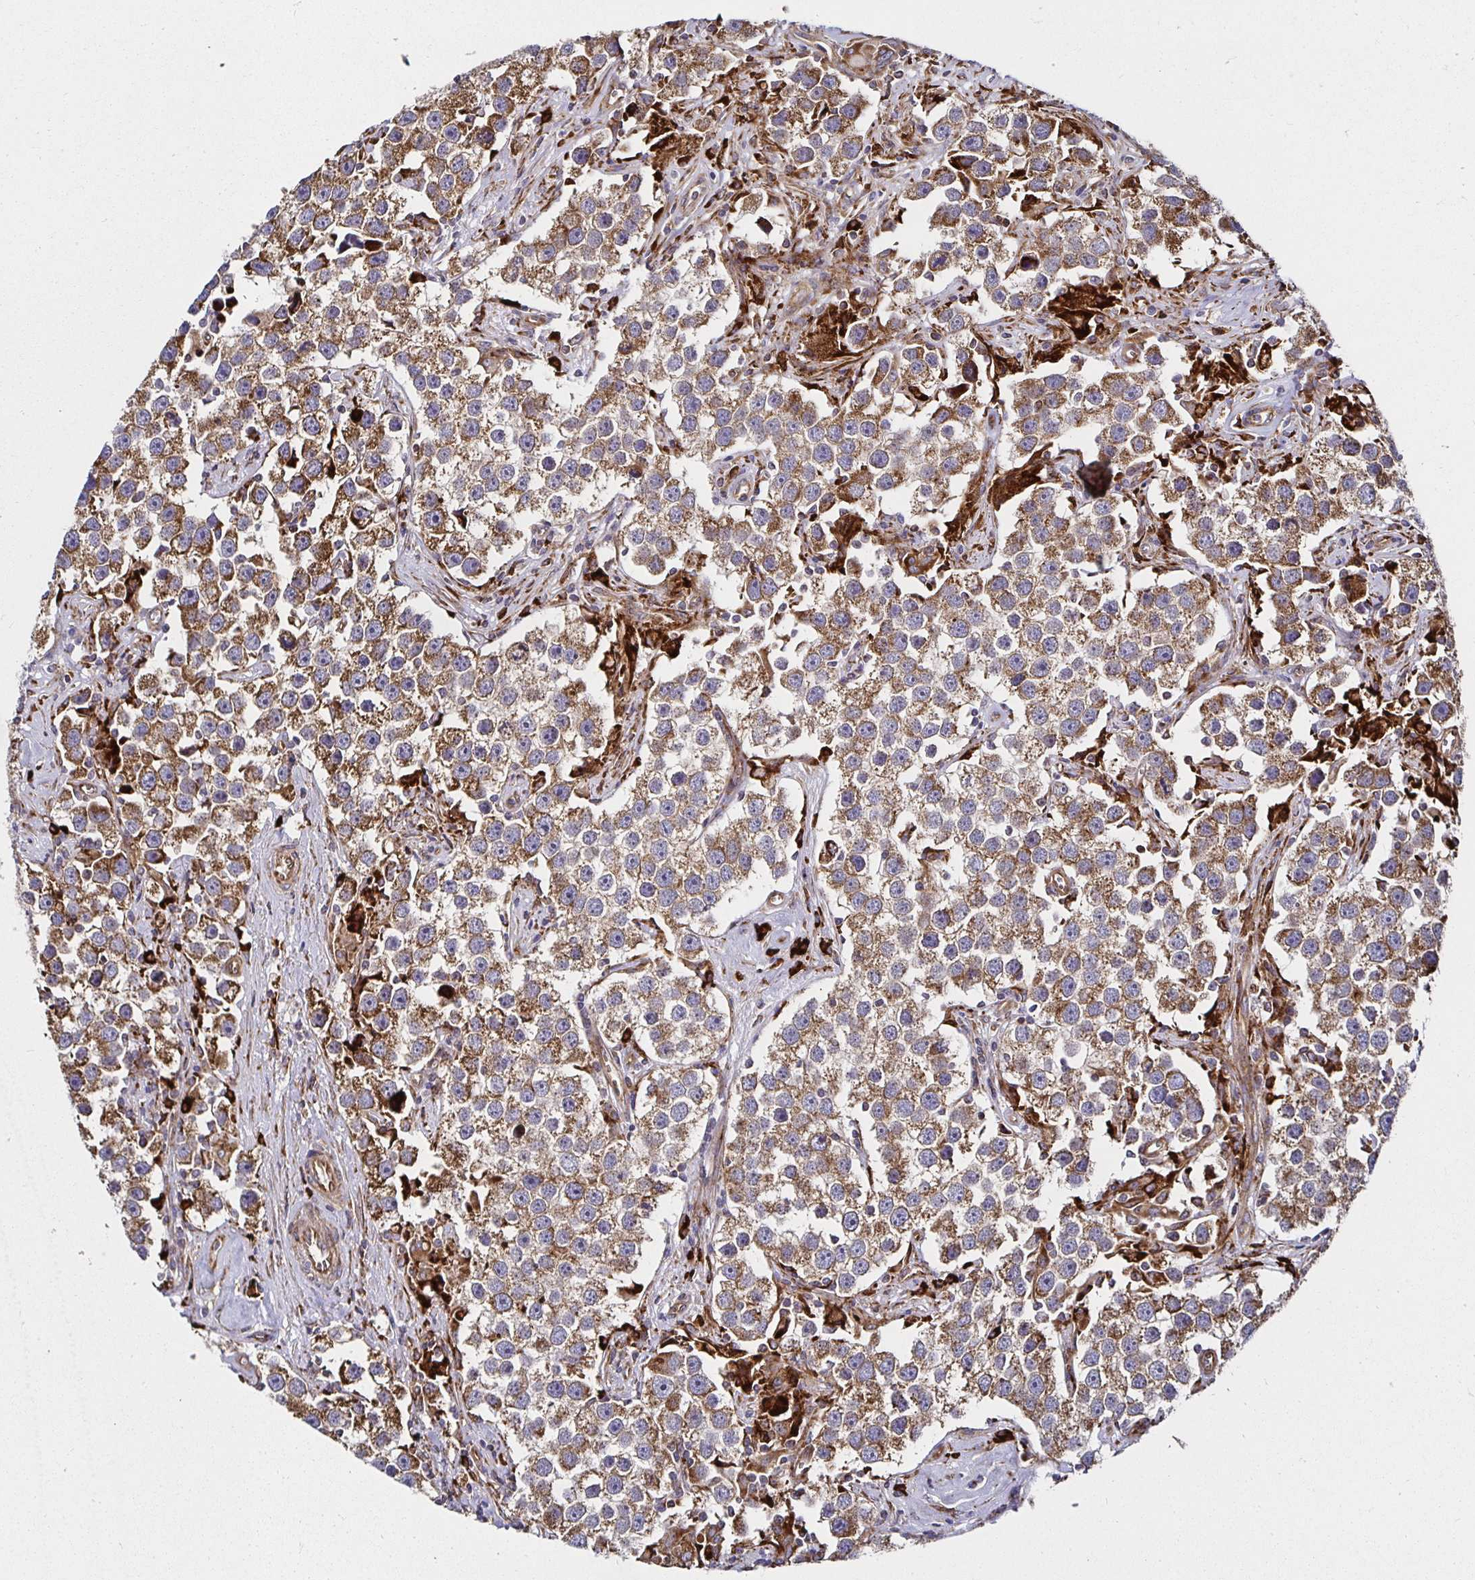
{"staining": {"intensity": "moderate", "quantity": ">75%", "location": "cytoplasmic/membranous"}, "tissue": "testis cancer", "cell_type": "Tumor cells", "image_type": "cancer", "snomed": [{"axis": "morphology", "description": "Seminoma, NOS"}, {"axis": "topography", "description": "Testis"}], "caption": "Tumor cells exhibit medium levels of moderate cytoplasmic/membranous staining in approximately >75% of cells in human testis seminoma. (DAB IHC with brightfield microscopy, high magnification).", "gene": "SMYD3", "patient": {"sex": "male", "age": 49}}